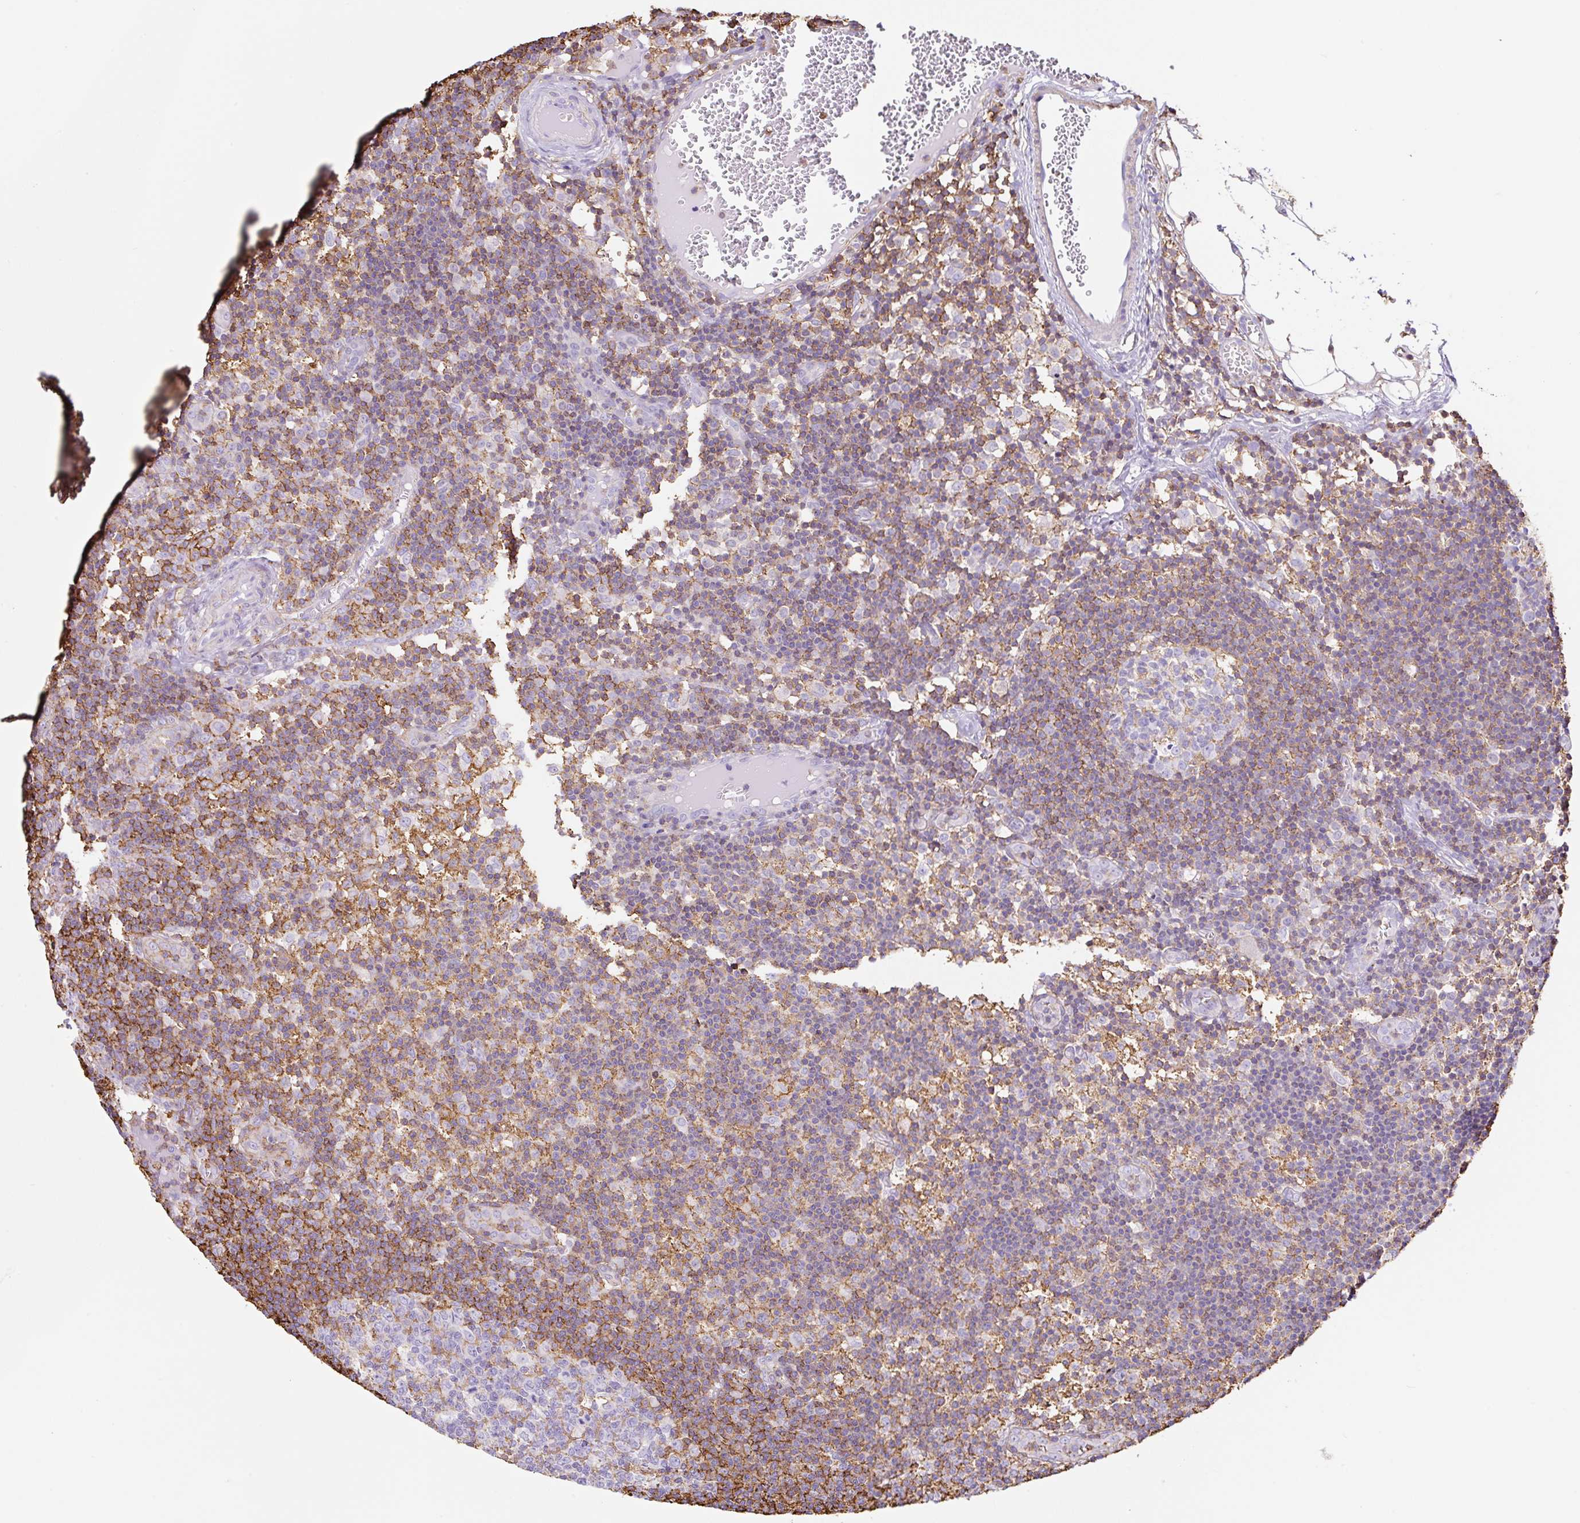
{"staining": {"intensity": "negative", "quantity": "none", "location": "none"}, "tissue": "lymph node", "cell_type": "Germinal center cells", "image_type": "normal", "snomed": [{"axis": "morphology", "description": "Normal tissue, NOS"}, {"axis": "topography", "description": "Lymph node"}], "caption": "A micrograph of human lymph node is negative for staining in germinal center cells. (DAB IHC, high magnification).", "gene": "MTTP", "patient": {"sex": "female", "age": 45}}